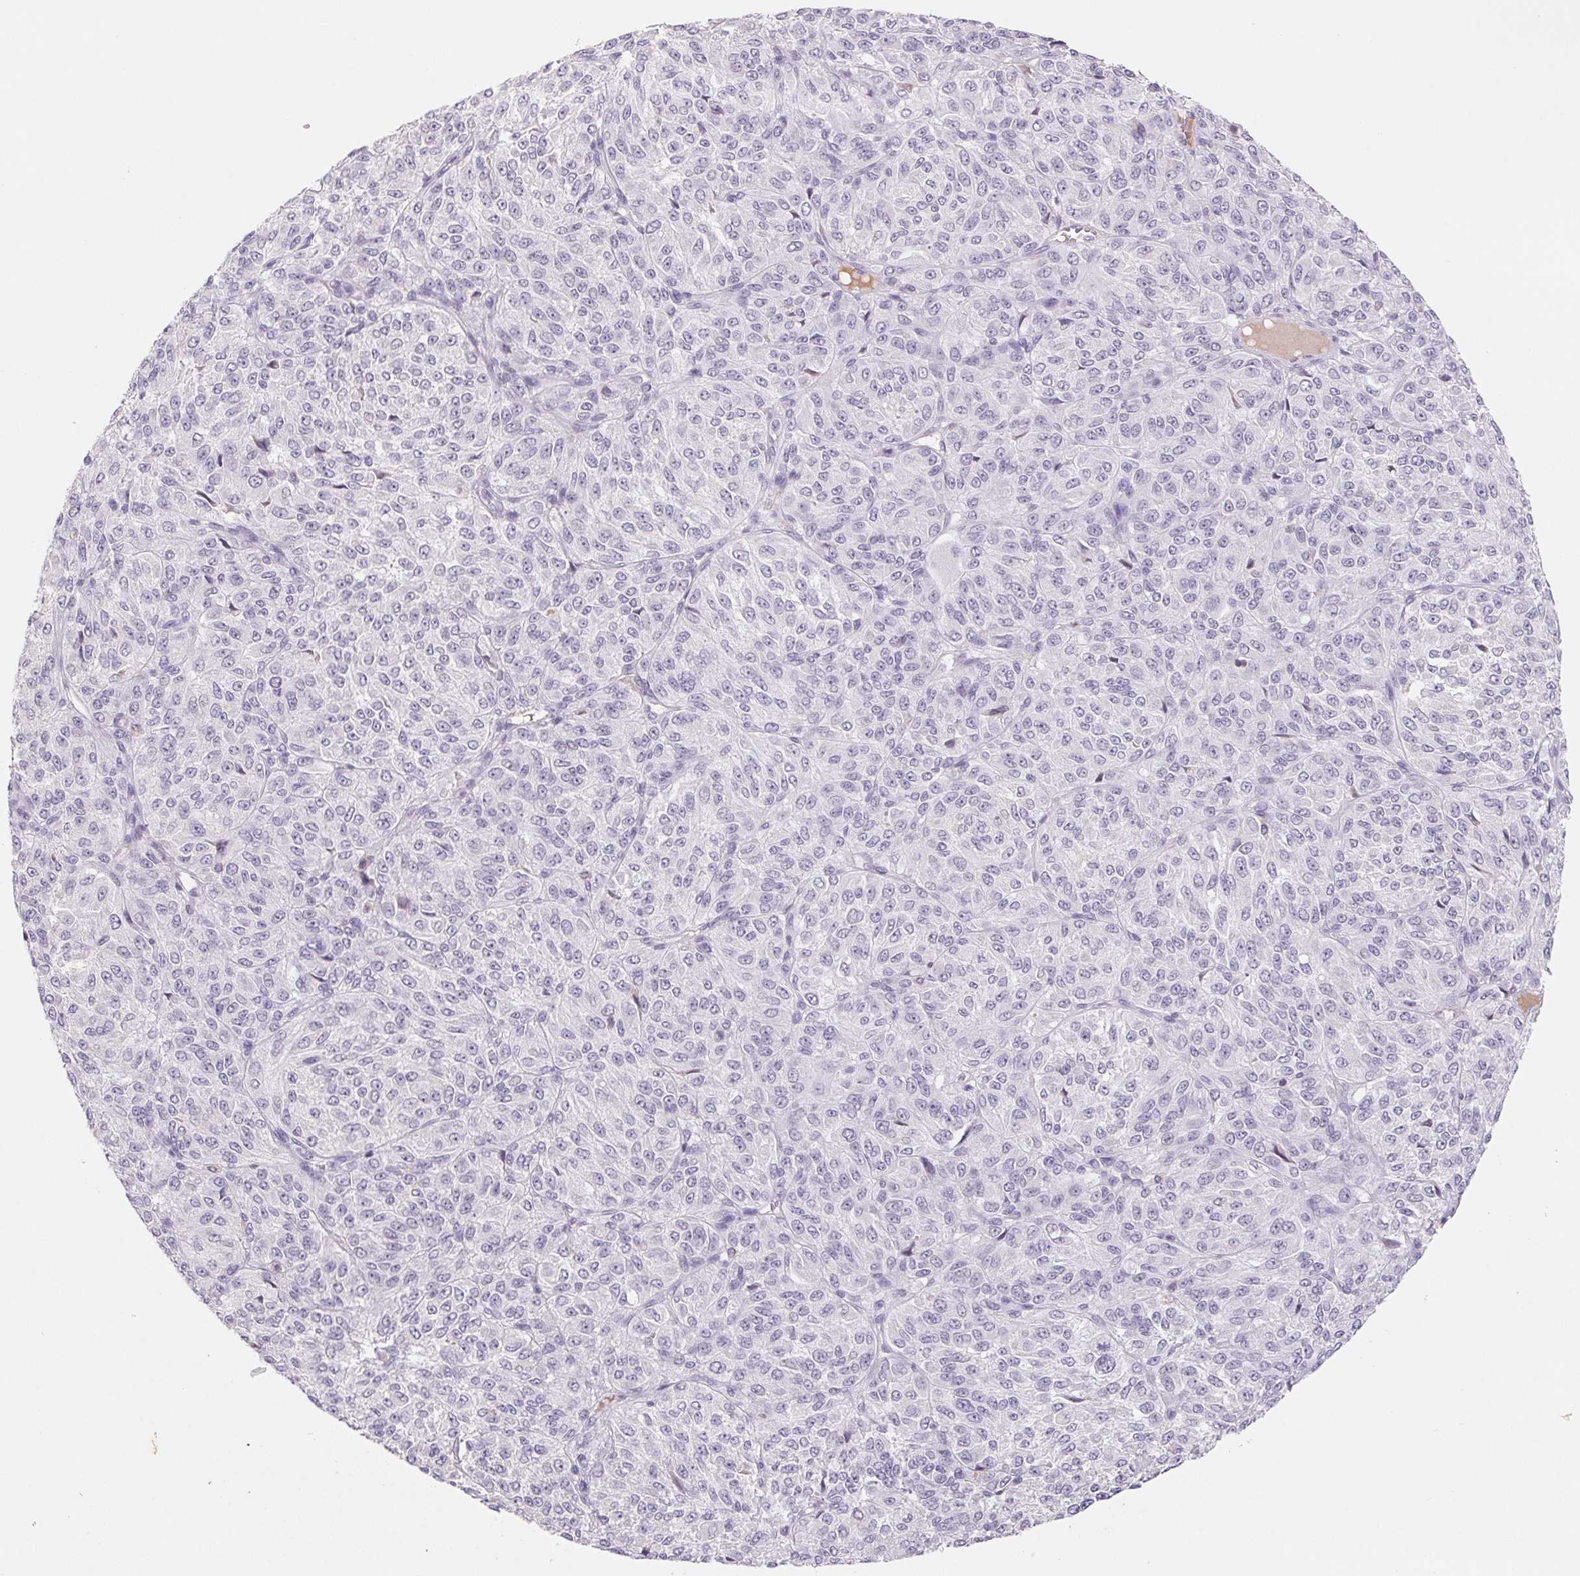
{"staining": {"intensity": "negative", "quantity": "none", "location": "none"}, "tissue": "melanoma", "cell_type": "Tumor cells", "image_type": "cancer", "snomed": [{"axis": "morphology", "description": "Malignant melanoma, Metastatic site"}, {"axis": "topography", "description": "Brain"}], "caption": "Tumor cells show no significant staining in melanoma.", "gene": "KIF26A", "patient": {"sex": "female", "age": 56}}